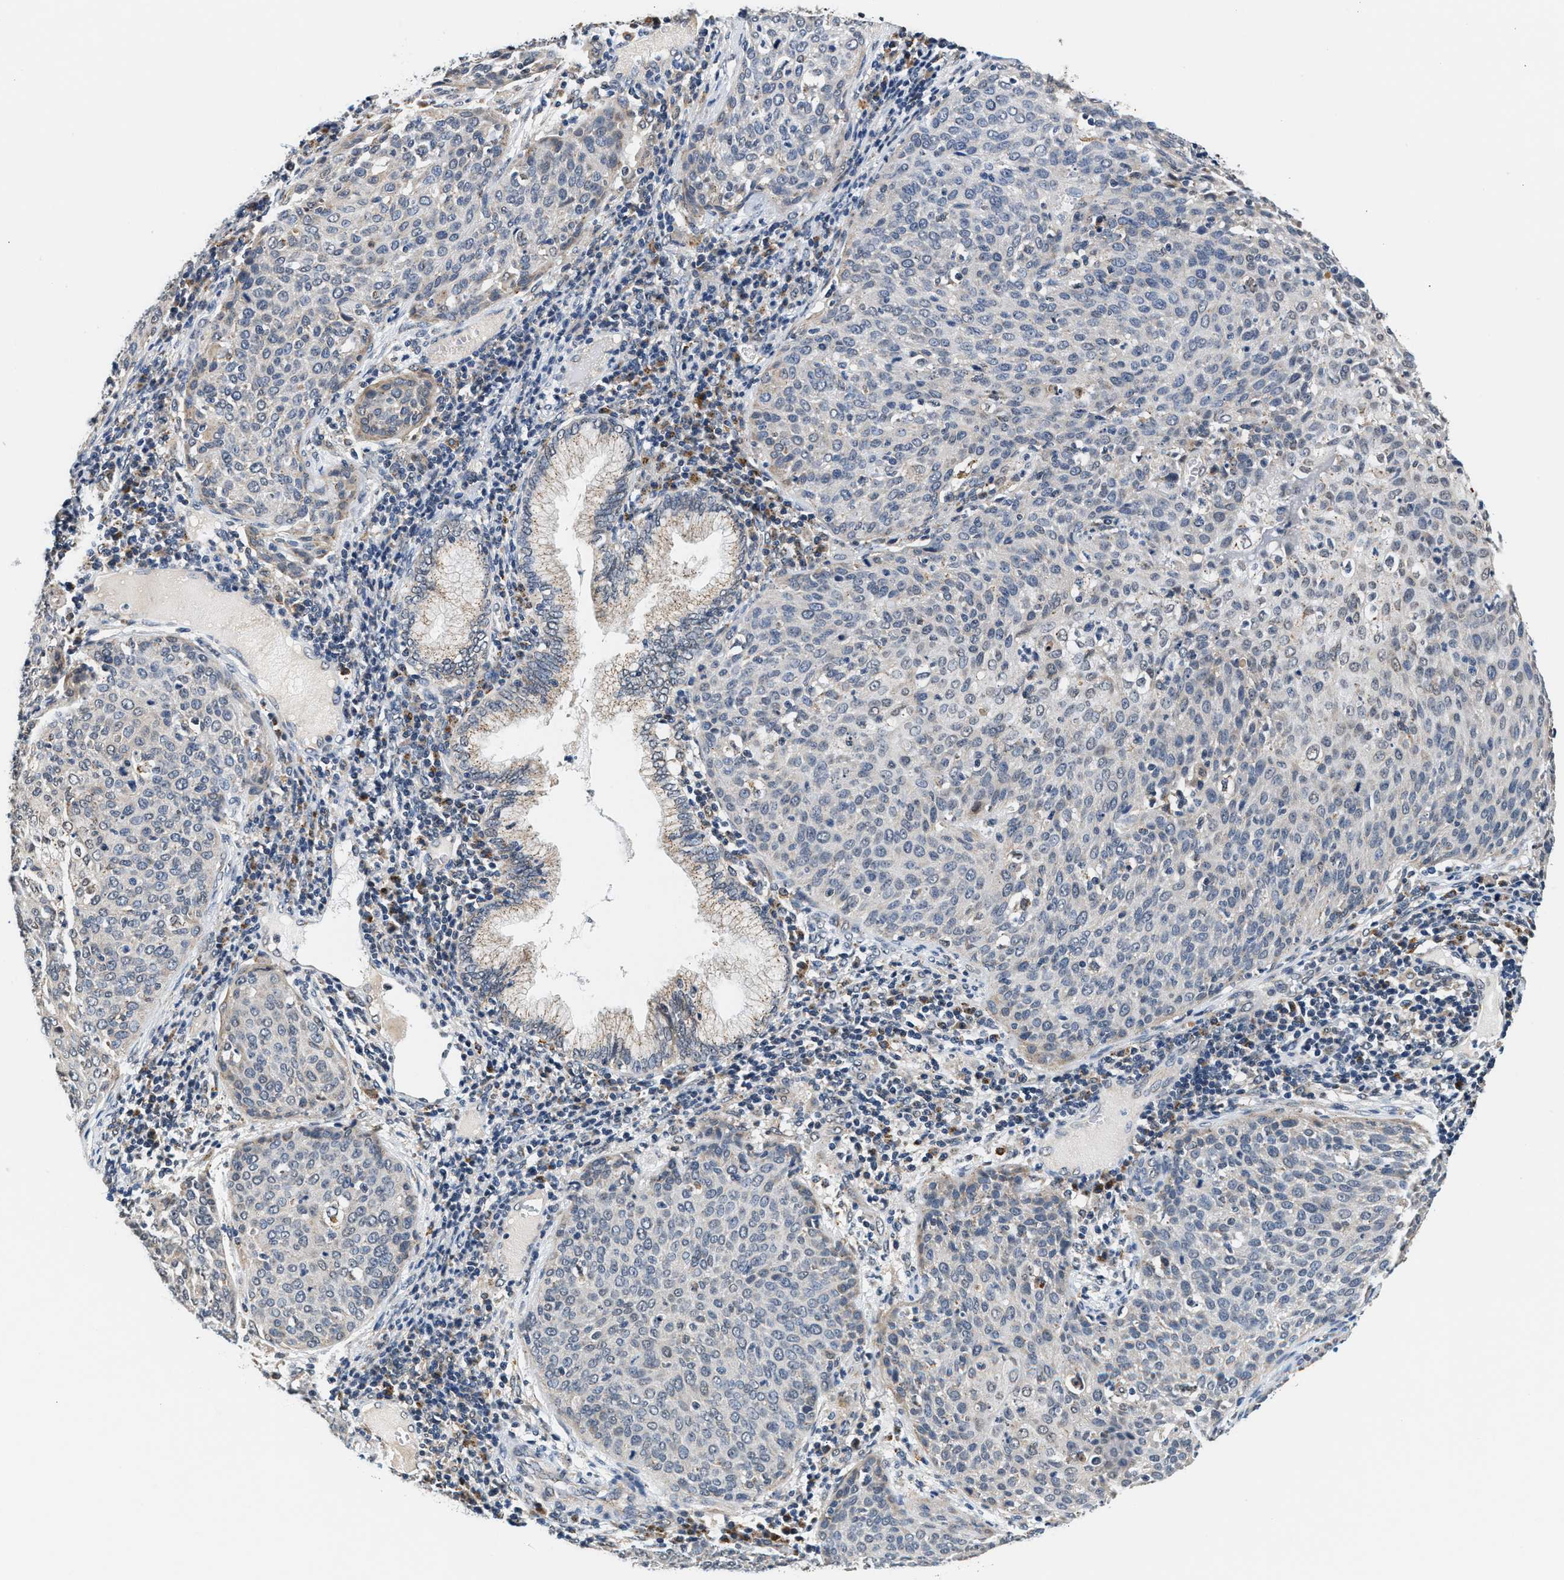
{"staining": {"intensity": "moderate", "quantity": "<25%", "location": "nuclear"}, "tissue": "cervical cancer", "cell_type": "Tumor cells", "image_type": "cancer", "snomed": [{"axis": "morphology", "description": "Squamous cell carcinoma, NOS"}, {"axis": "topography", "description": "Cervix"}], "caption": "Moderate nuclear protein staining is present in approximately <25% of tumor cells in cervical squamous cell carcinoma.", "gene": "KCNMB2", "patient": {"sex": "female", "age": 38}}